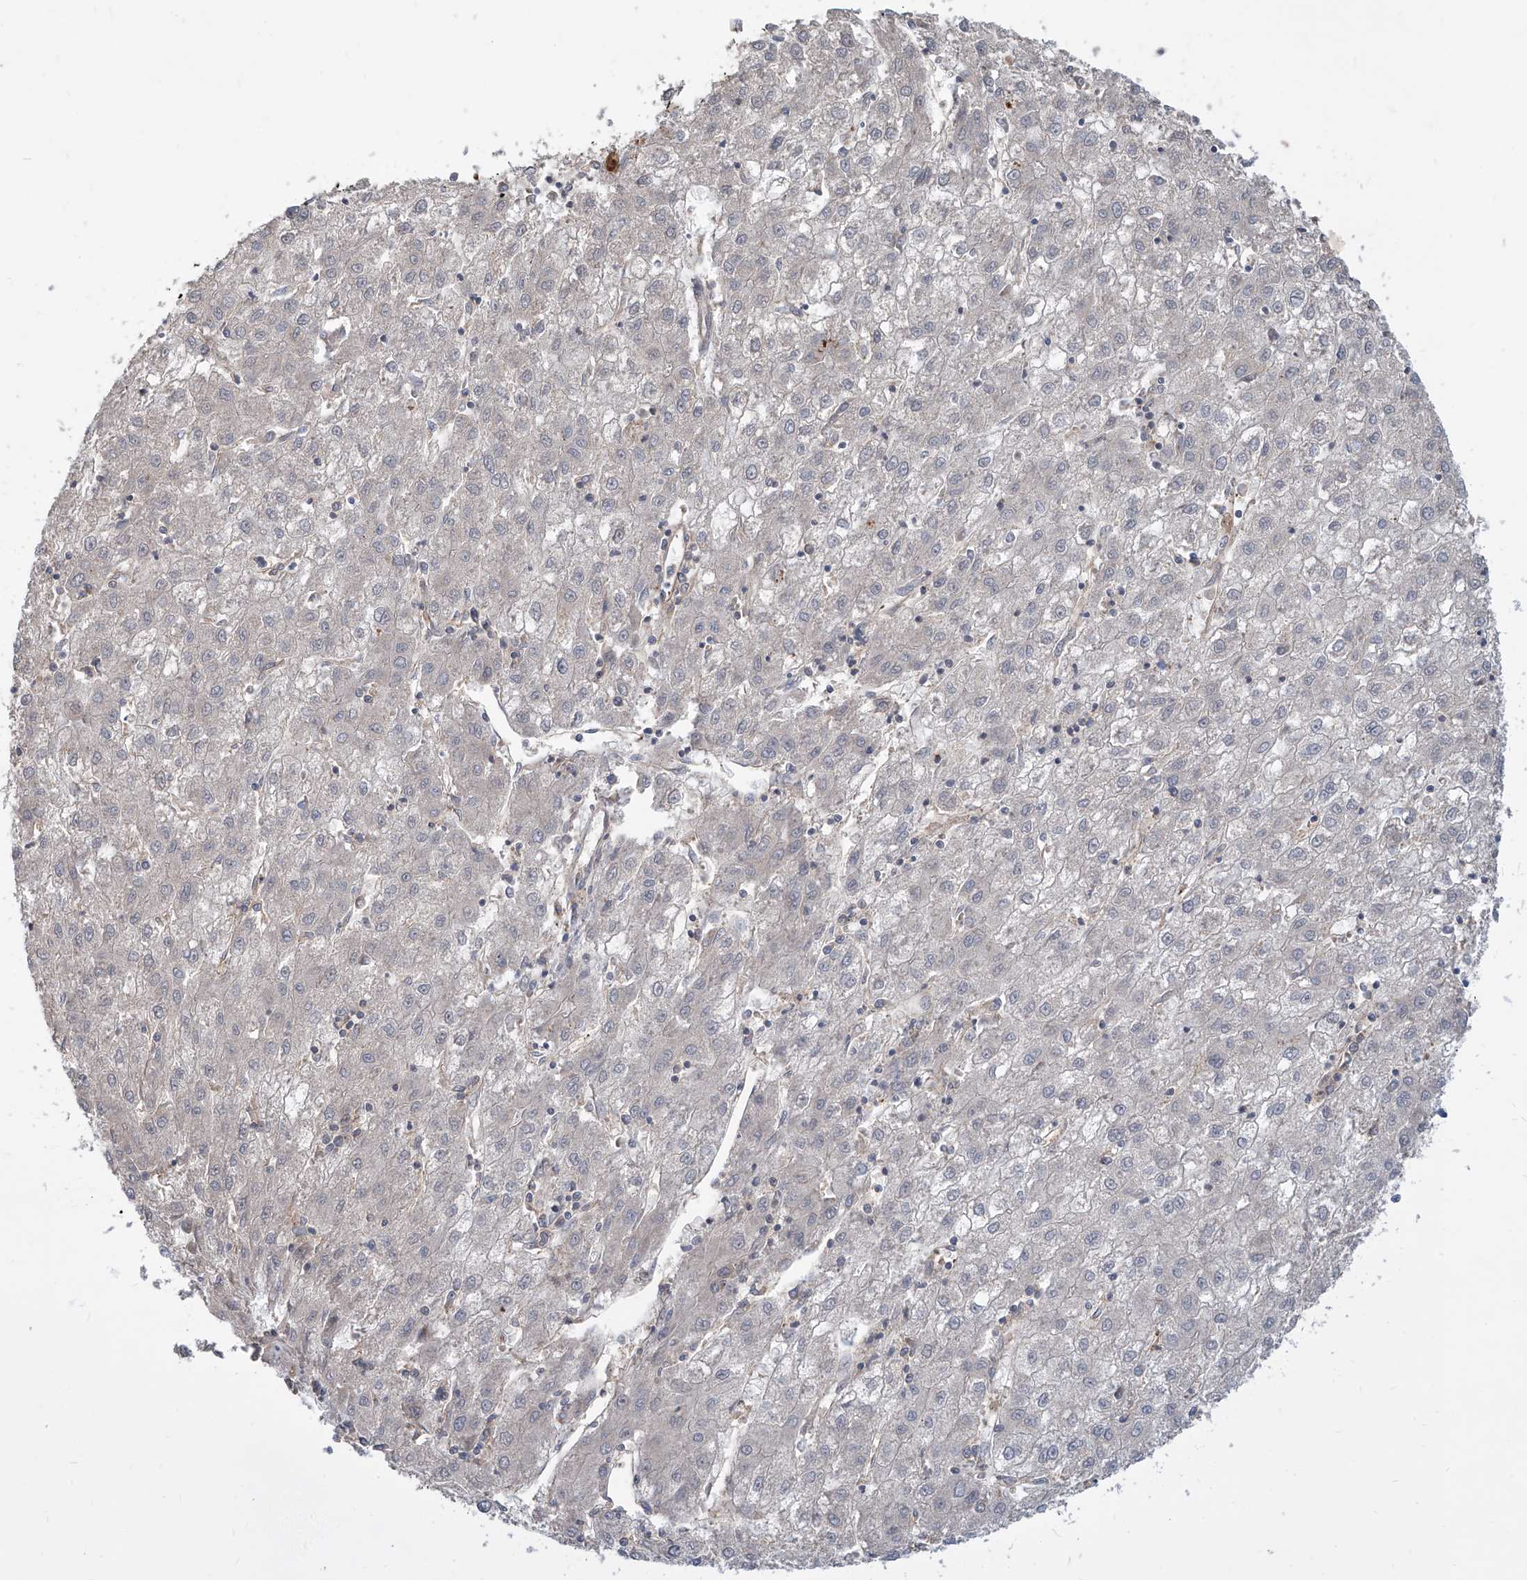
{"staining": {"intensity": "negative", "quantity": "none", "location": "none"}, "tissue": "liver cancer", "cell_type": "Tumor cells", "image_type": "cancer", "snomed": [{"axis": "morphology", "description": "Carcinoma, Hepatocellular, NOS"}, {"axis": "topography", "description": "Liver"}], "caption": "Histopathology image shows no significant protein expression in tumor cells of hepatocellular carcinoma (liver). Brightfield microscopy of immunohistochemistry stained with DAB (3,3'-diaminobenzidine) (brown) and hematoxylin (blue), captured at high magnification.", "gene": "MAGED2", "patient": {"sex": "male", "age": 72}}